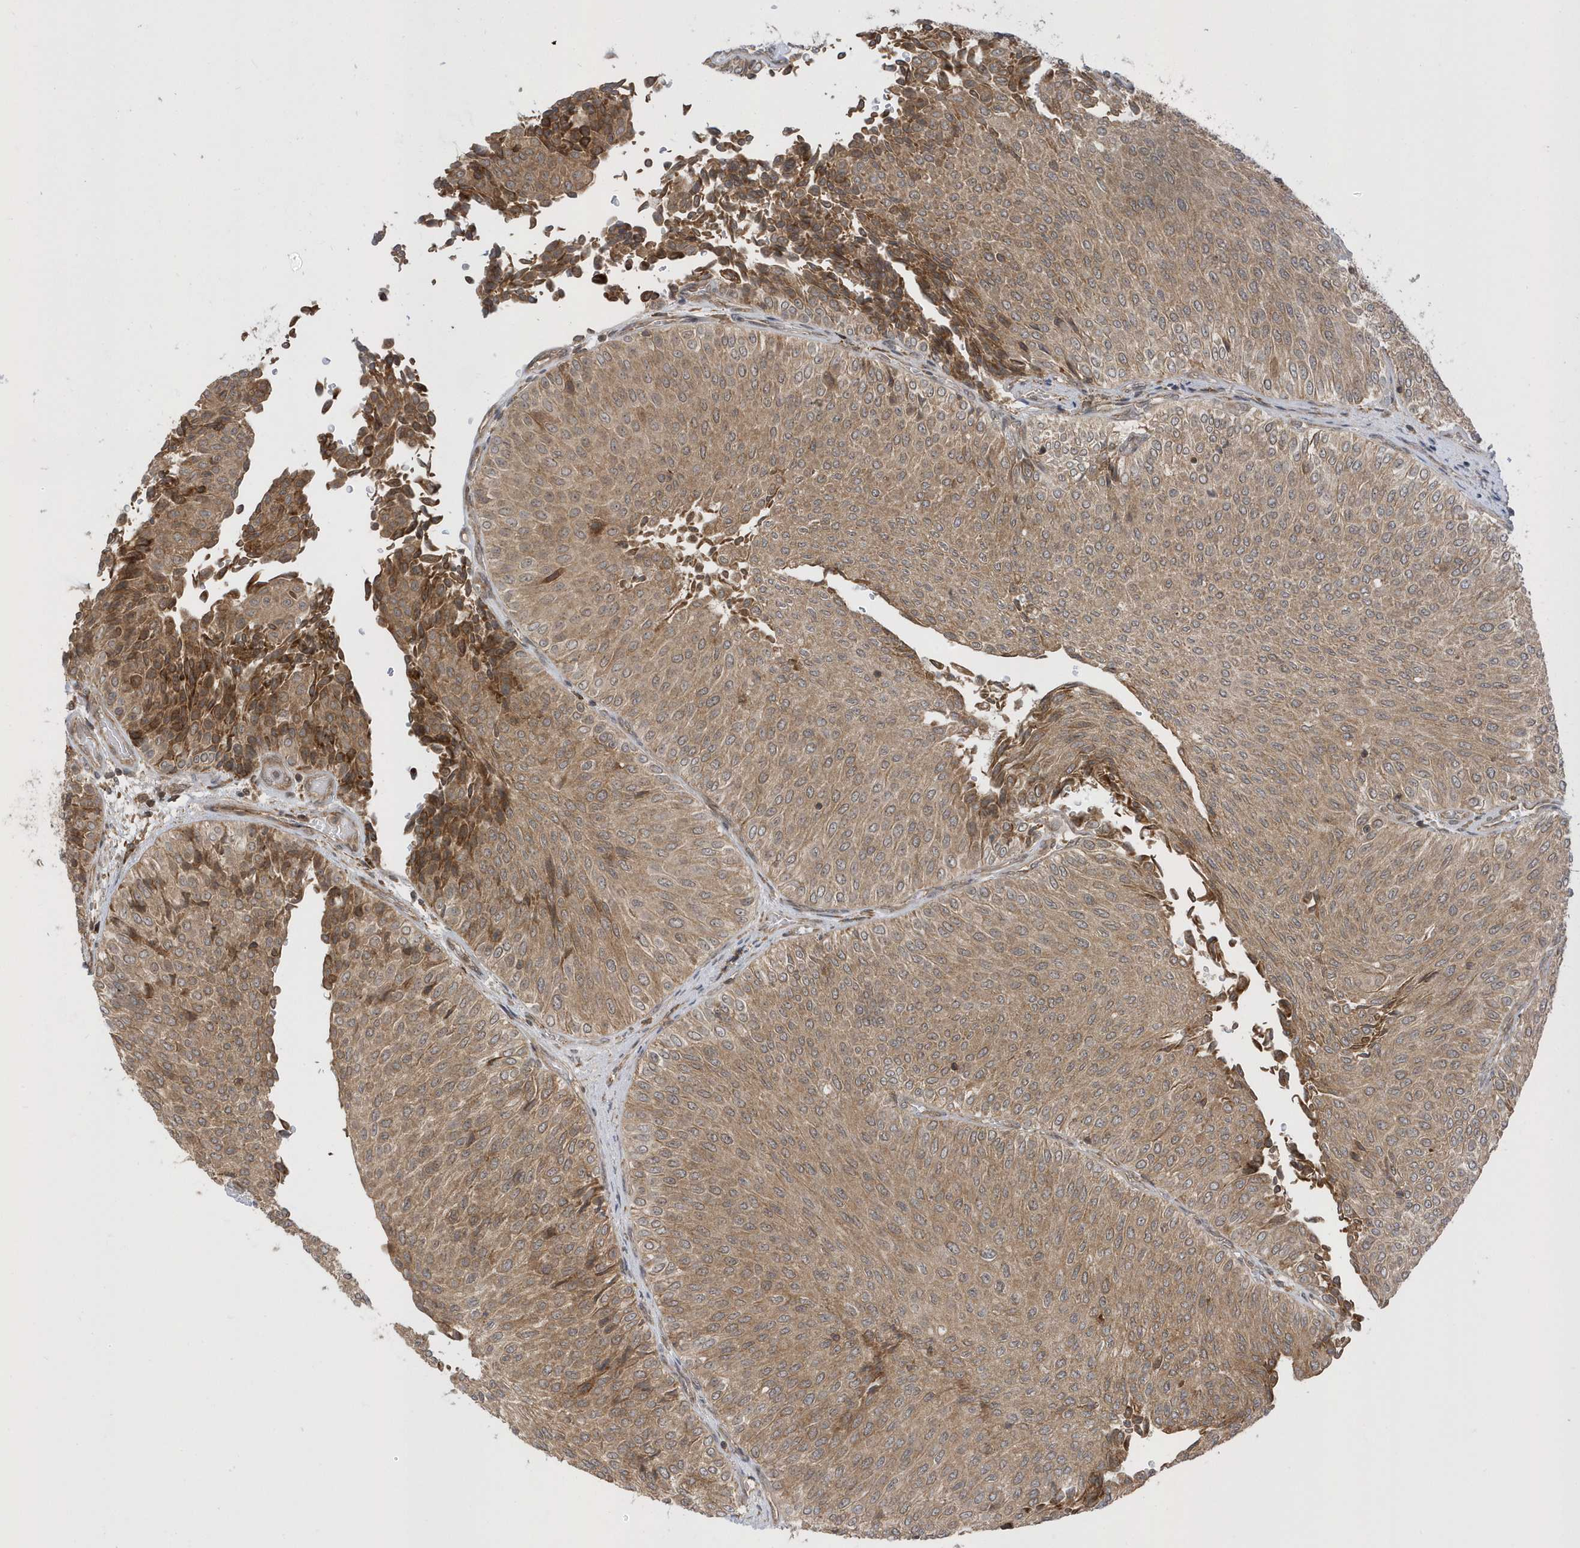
{"staining": {"intensity": "moderate", "quantity": ">75%", "location": "cytoplasmic/membranous"}, "tissue": "urothelial cancer", "cell_type": "Tumor cells", "image_type": "cancer", "snomed": [{"axis": "morphology", "description": "Urothelial carcinoma, Low grade"}, {"axis": "topography", "description": "Urinary bladder"}], "caption": "This histopathology image displays IHC staining of urothelial cancer, with medium moderate cytoplasmic/membranous expression in approximately >75% of tumor cells.", "gene": "METTL21A", "patient": {"sex": "male", "age": 78}}